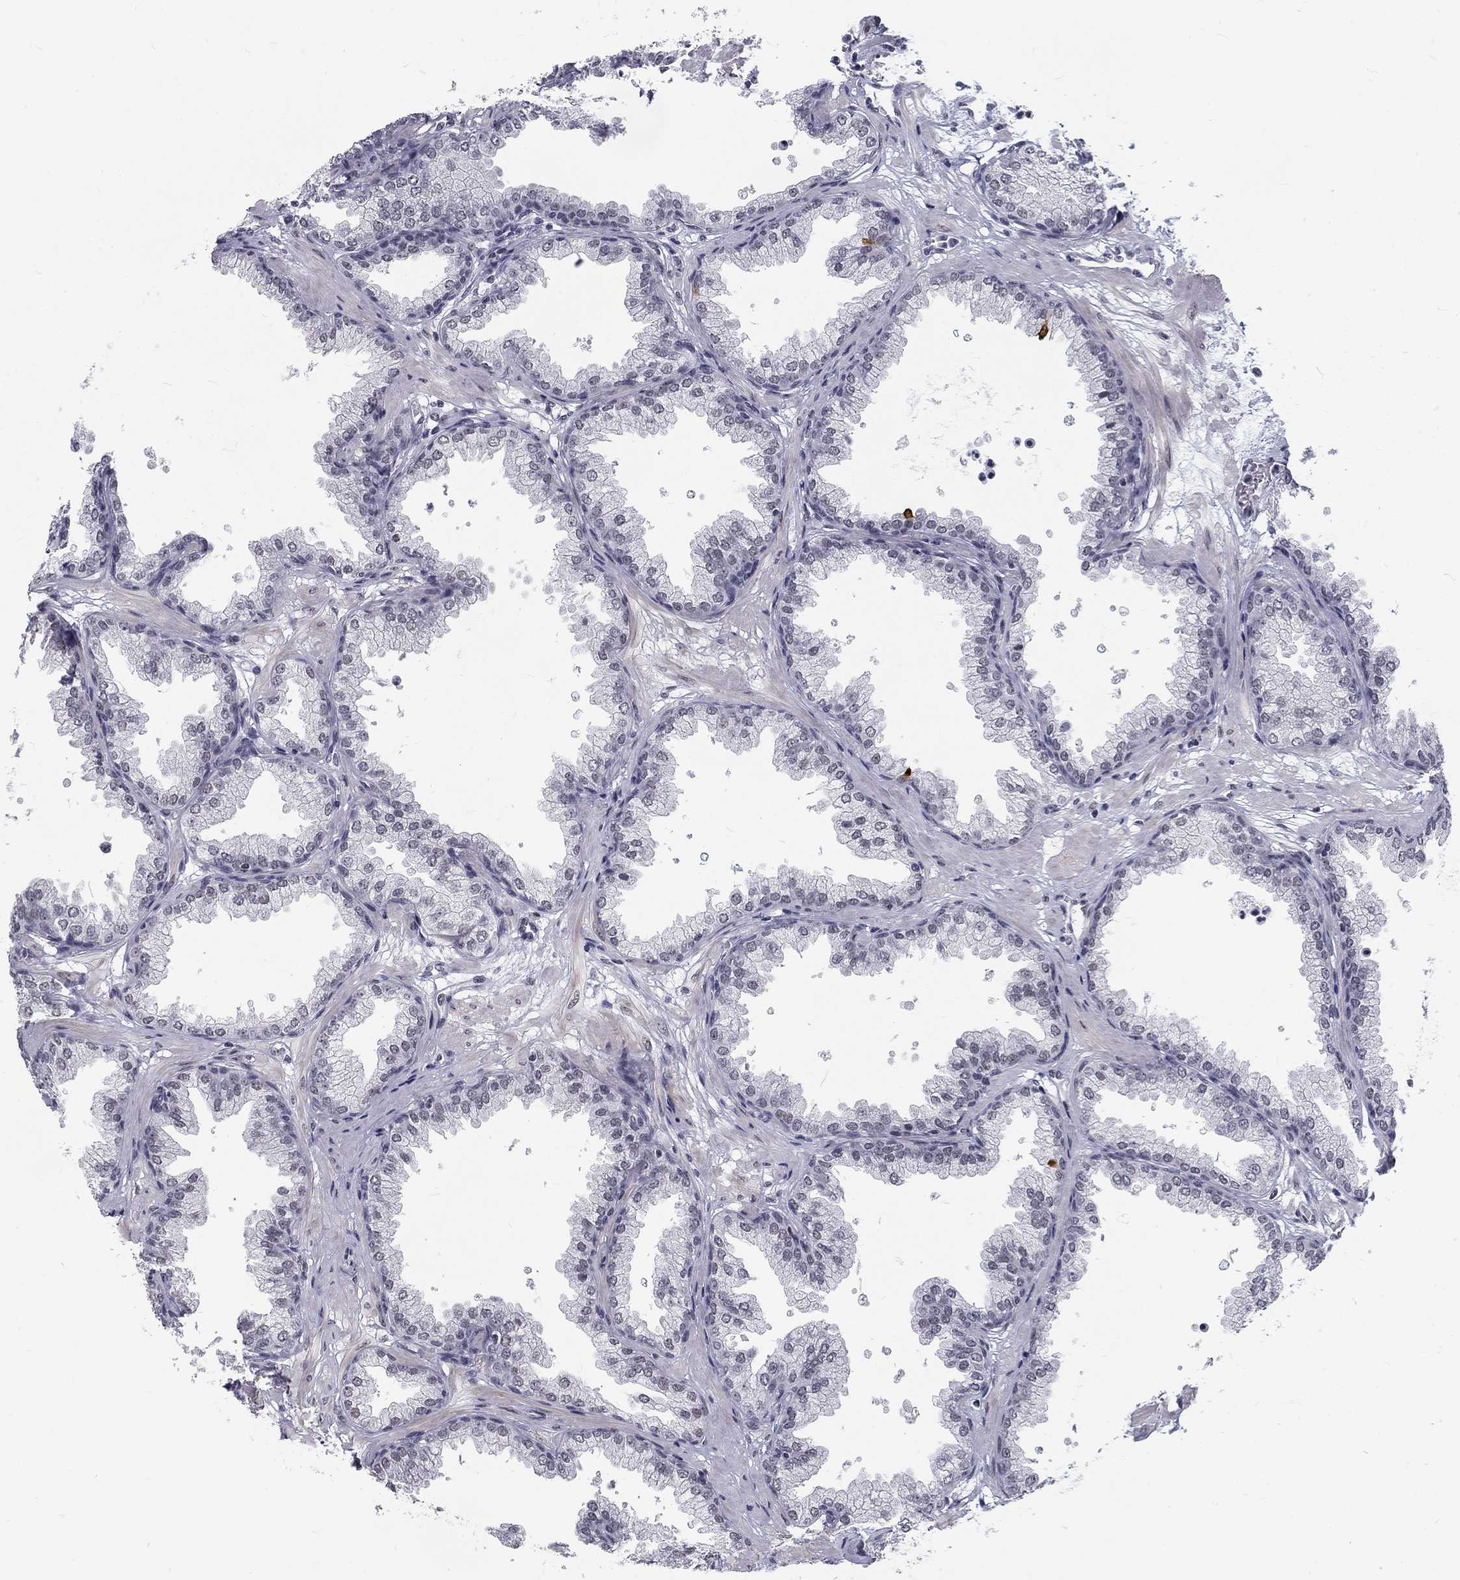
{"staining": {"intensity": "negative", "quantity": "none", "location": "none"}, "tissue": "prostate", "cell_type": "Glandular cells", "image_type": "normal", "snomed": [{"axis": "morphology", "description": "Normal tissue, NOS"}, {"axis": "topography", "description": "Prostate"}], "caption": "Human prostate stained for a protein using immunohistochemistry shows no staining in glandular cells.", "gene": "SNORC", "patient": {"sex": "male", "age": 37}}